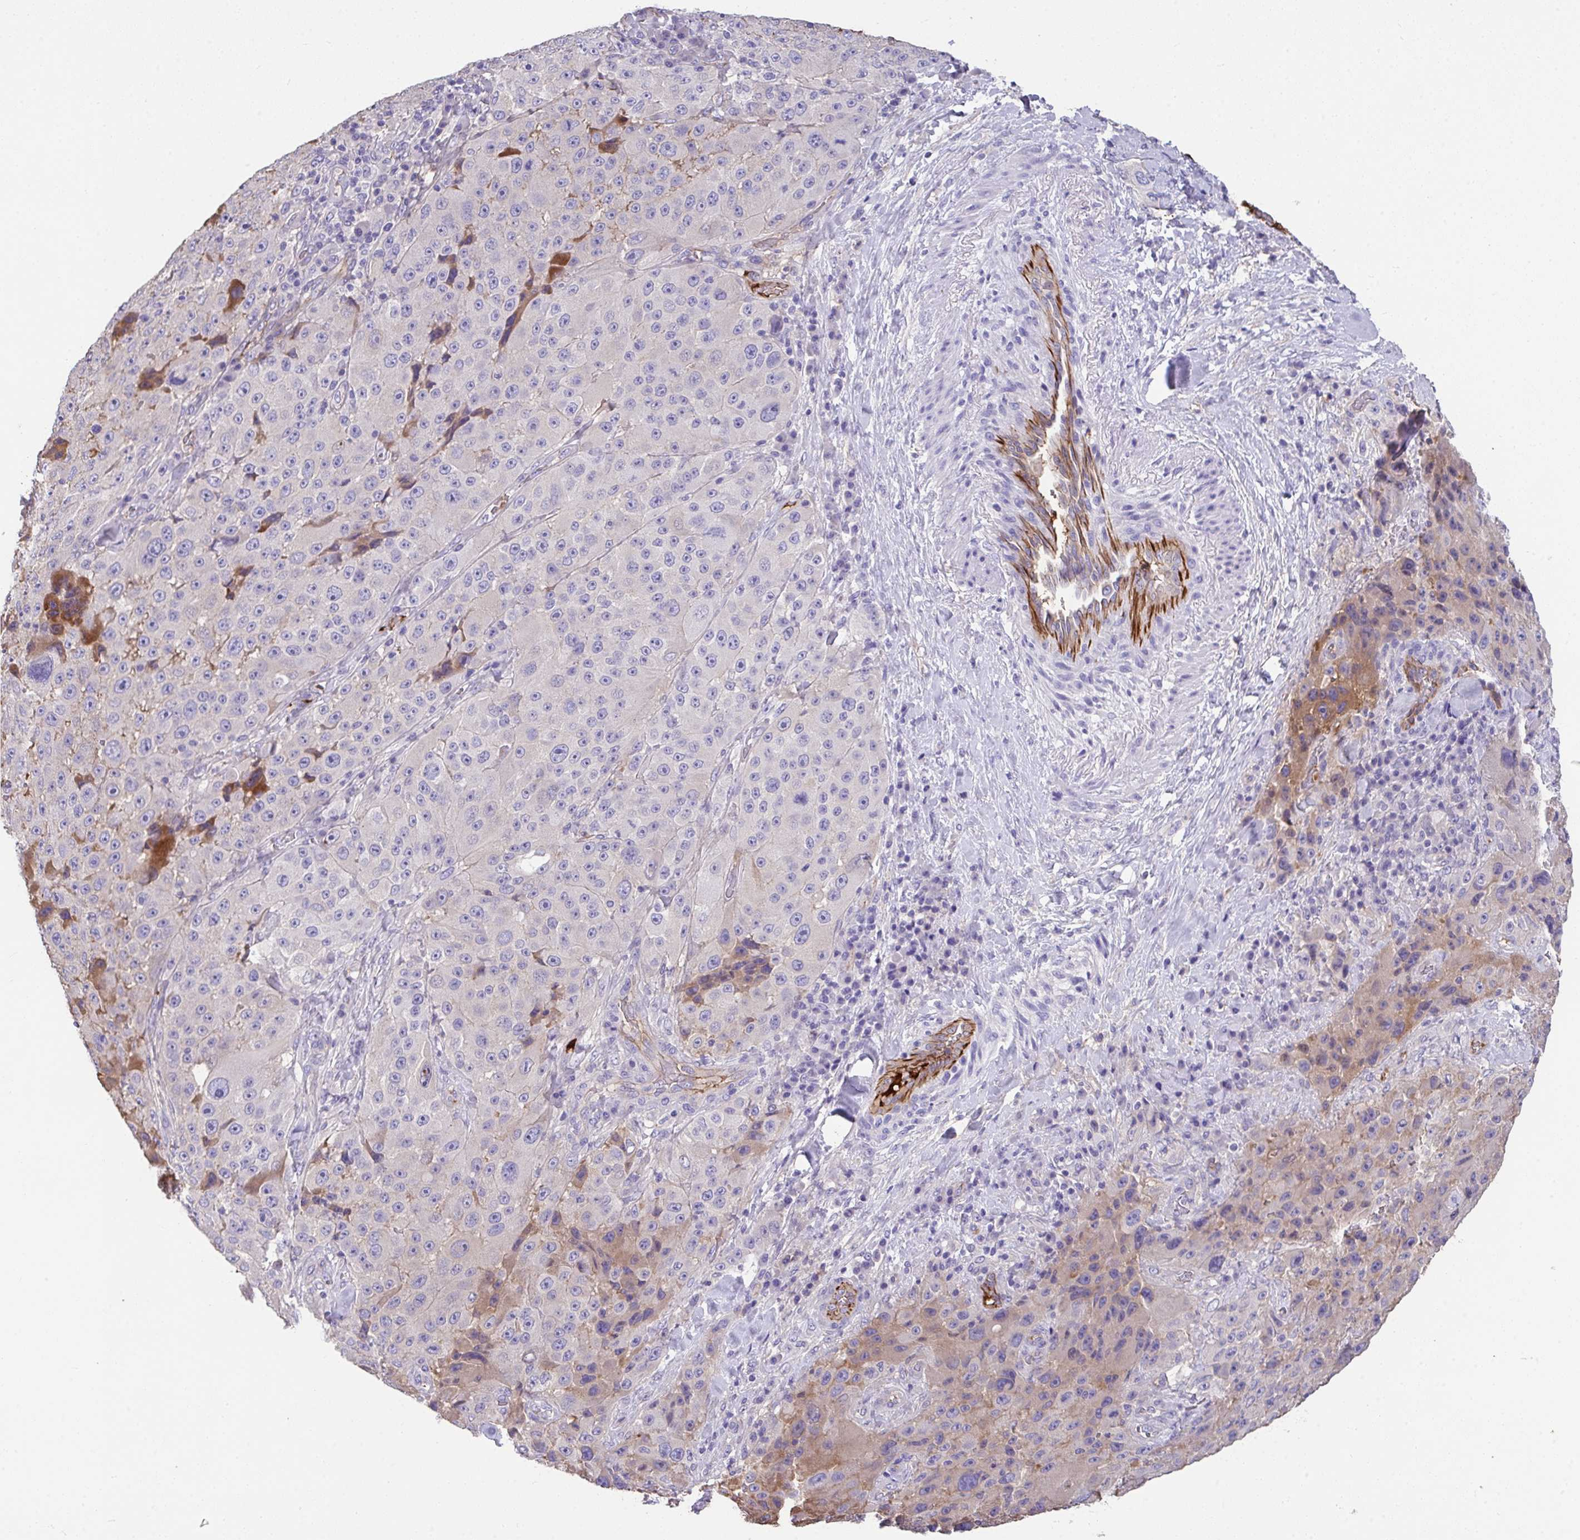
{"staining": {"intensity": "weak", "quantity": "<25%", "location": "cytoplasmic/membranous,nuclear"}, "tissue": "melanoma", "cell_type": "Tumor cells", "image_type": "cancer", "snomed": [{"axis": "morphology", "description": "Malignant melanoma, Metastatic site"}, {"axis": "topography", "description": "Lymph node"}], "caption": "This is a histopathology image of immunohistochemistry staining of melanoma, which shows no staining in tumor cells.", "gene": "ZNF813", "patient": {"sex": "male", "age": 62}}